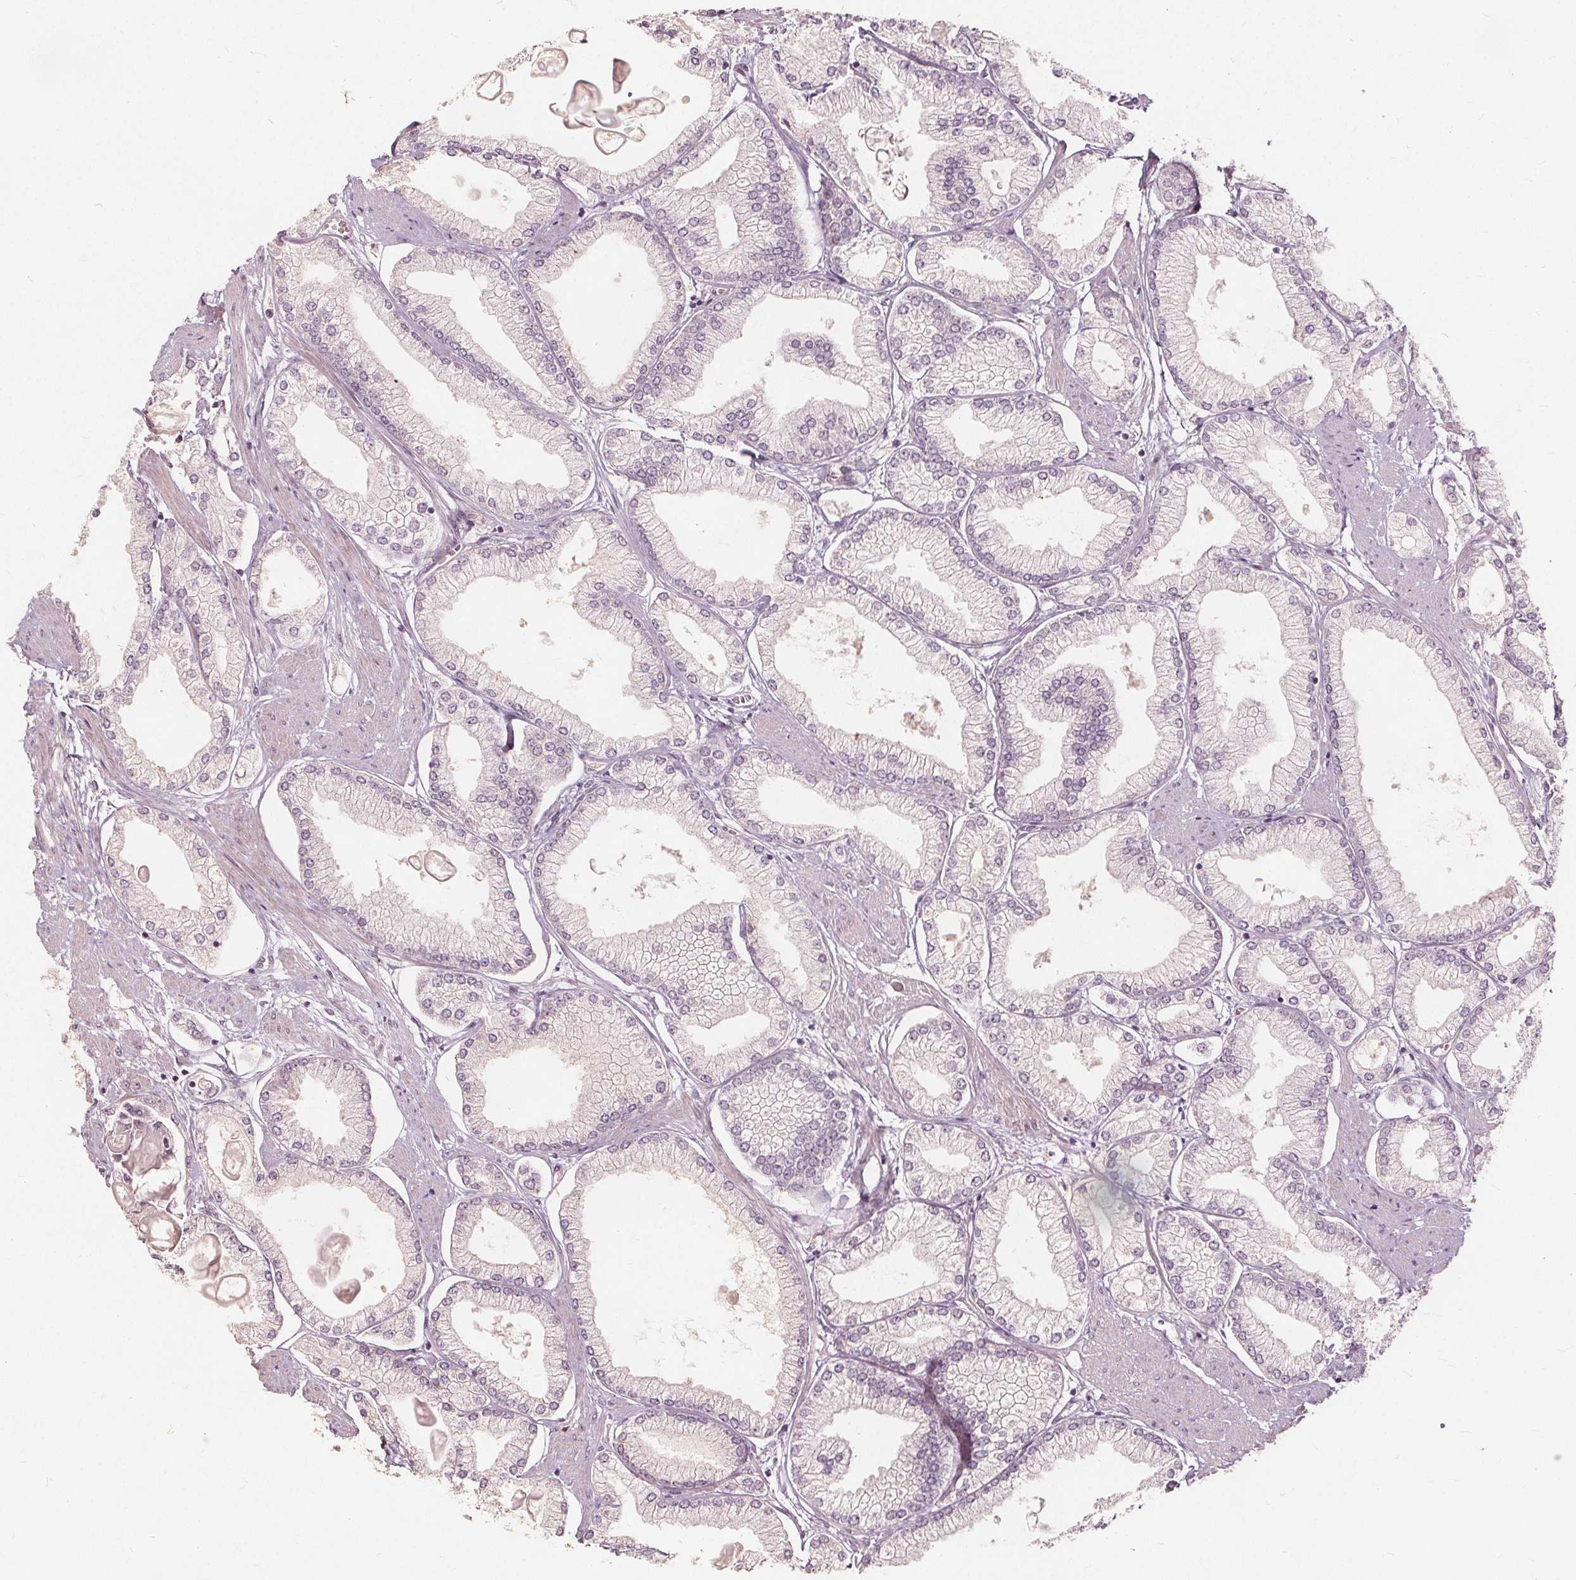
{"staining": {"intensity": "negative", "quantity": "none", "location": "none"}, "tissue": "prostate cancer", "cell_type": "Tumor cells", "image_type": "cancer", "snomed": [{"axis": "morphology", "description": "Adenocarcinoma, High grade"}, {"axis": "topography", "description": "Prostate"}], "caption": "A micrograph of high-grade adenocarcinoma (prostate) stained for a protein displays no brown staining in tumor cells.", "gene": "PTPRT", "patient": {"sex": "male", "age": 68}}